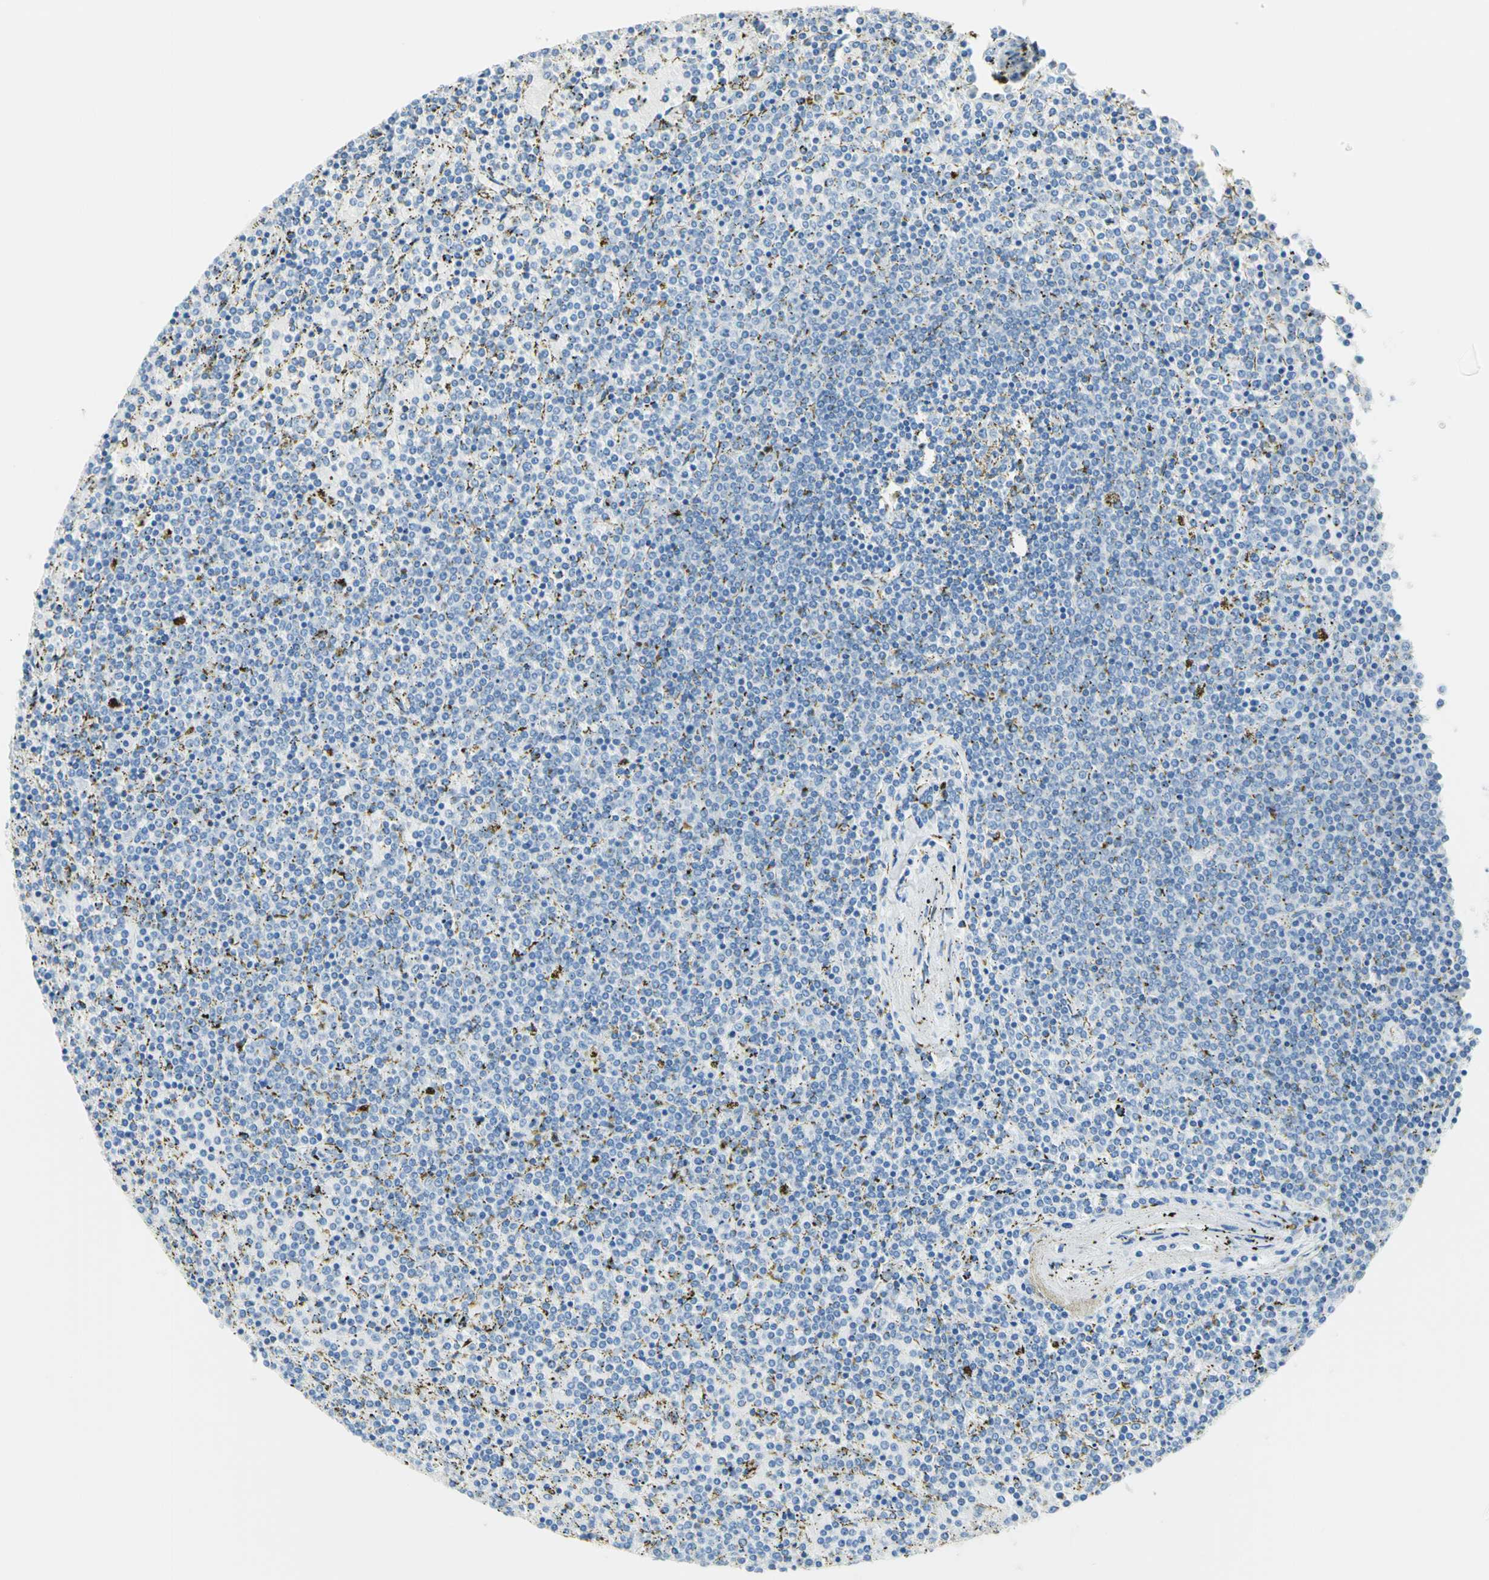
{"staining": {"intensity": "negative", "quantity": "none", "location": "none"}, "tissue": "lymphoma", "cell_type": "Tumor cells", "image_type": "cancer", "snomed": [{"axis": "morphology", "description": "Malignant lymphoma, non-Hodgkin's type, Low grade"}, {"axis": "topography", "description": "Spleen"}], "caption": "Immunohistochemical staining of malignant lymphoma, non-Hodgkin's type (low-grade) demonstrates no significant positivity in tumor cells.", "gene": "CYSLTR1", "patient": {"sex": "female", "age": 77}}